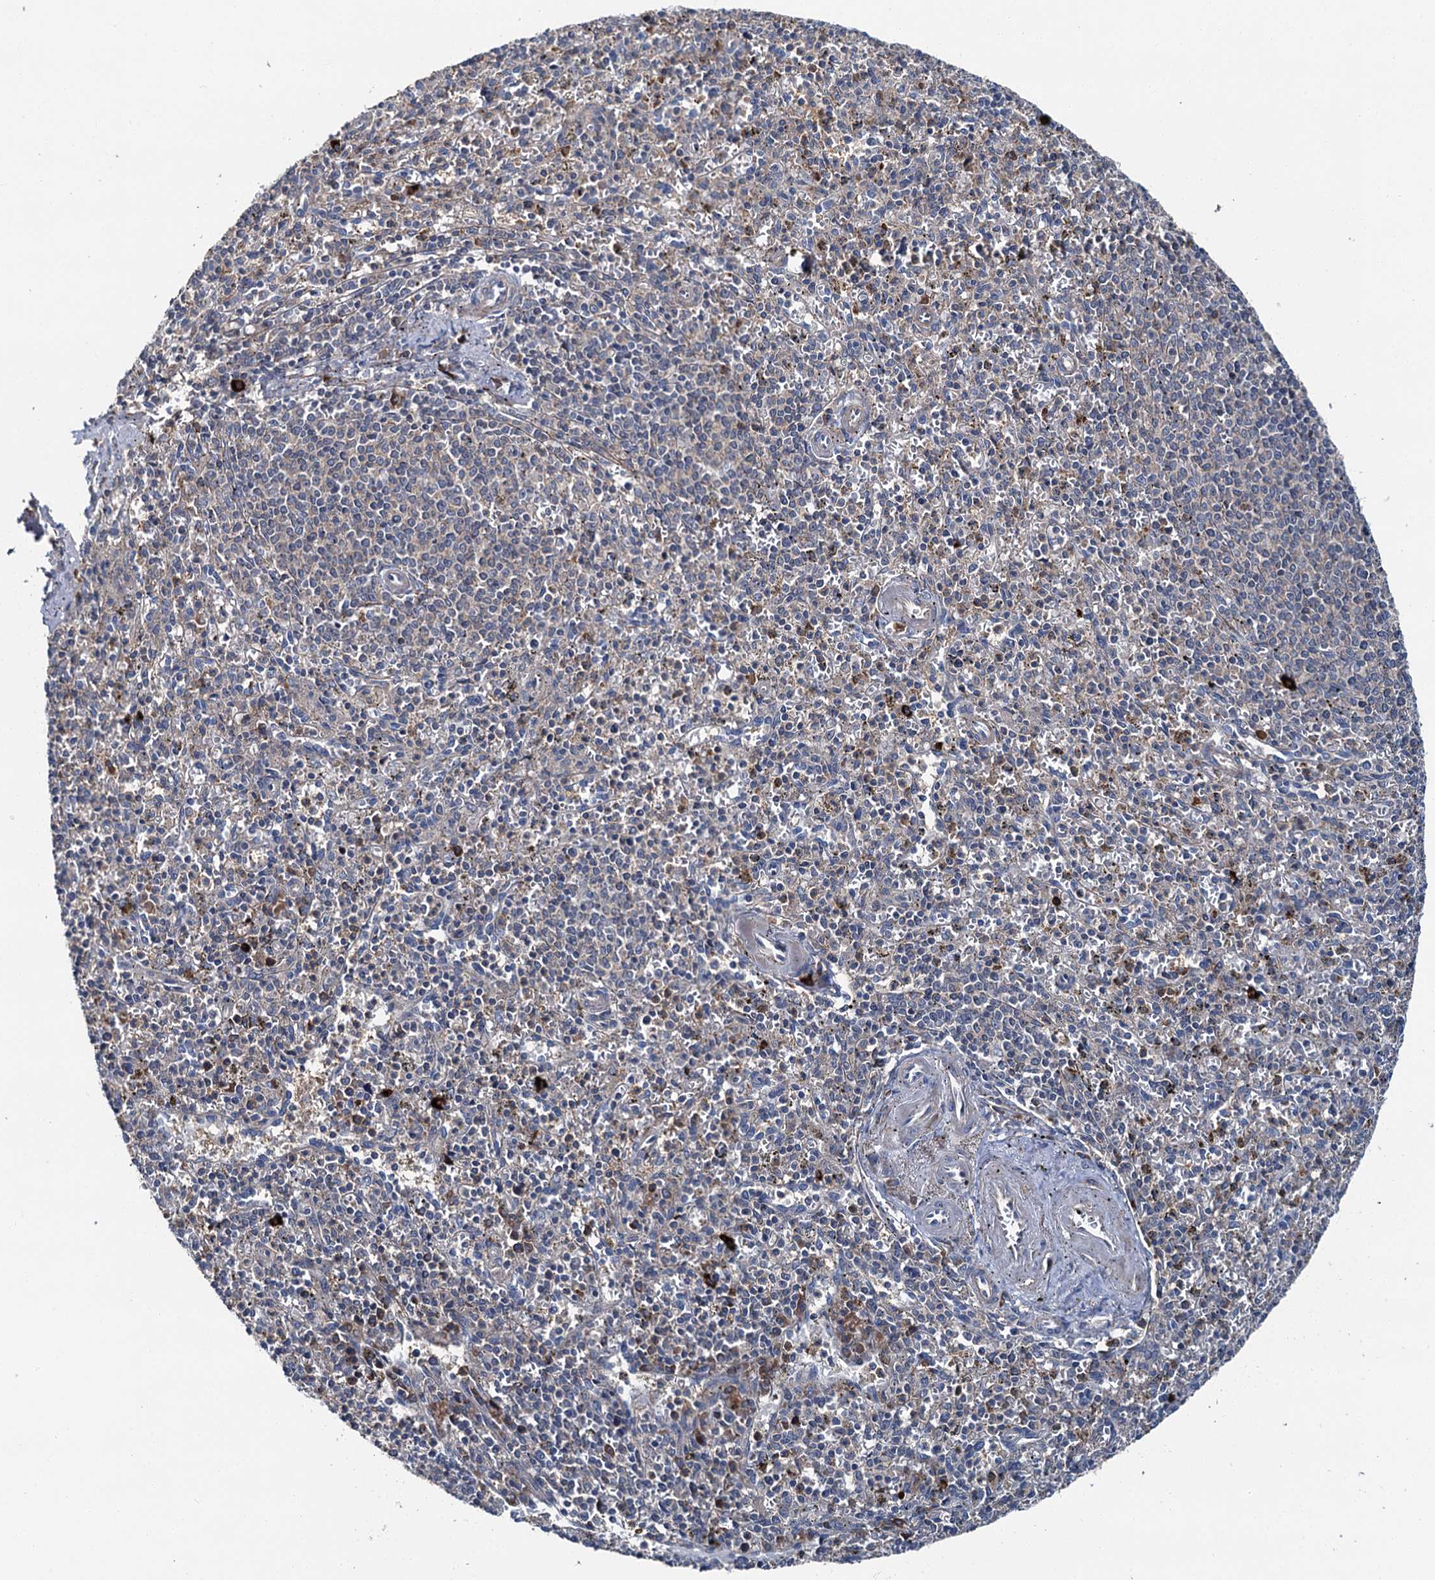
{"staining": {"intensity": "negative", "quantity": "none", "location": "none"}, "tissue": "spleen", "cell_type": "Cells in red pulp", "image_type": "normal", "snomed": [{"axis": "morphology", "description": "Normal tissue, NOS"}, {"axis": "topography", "description": "Spleen"}], "caption": "DAB immunohistochemical staining of normal human spleen reveals no significant positivity in cells in red pulp.", "gene": "SLC22A25", "patient": {"sex": "male", "age": 72}}